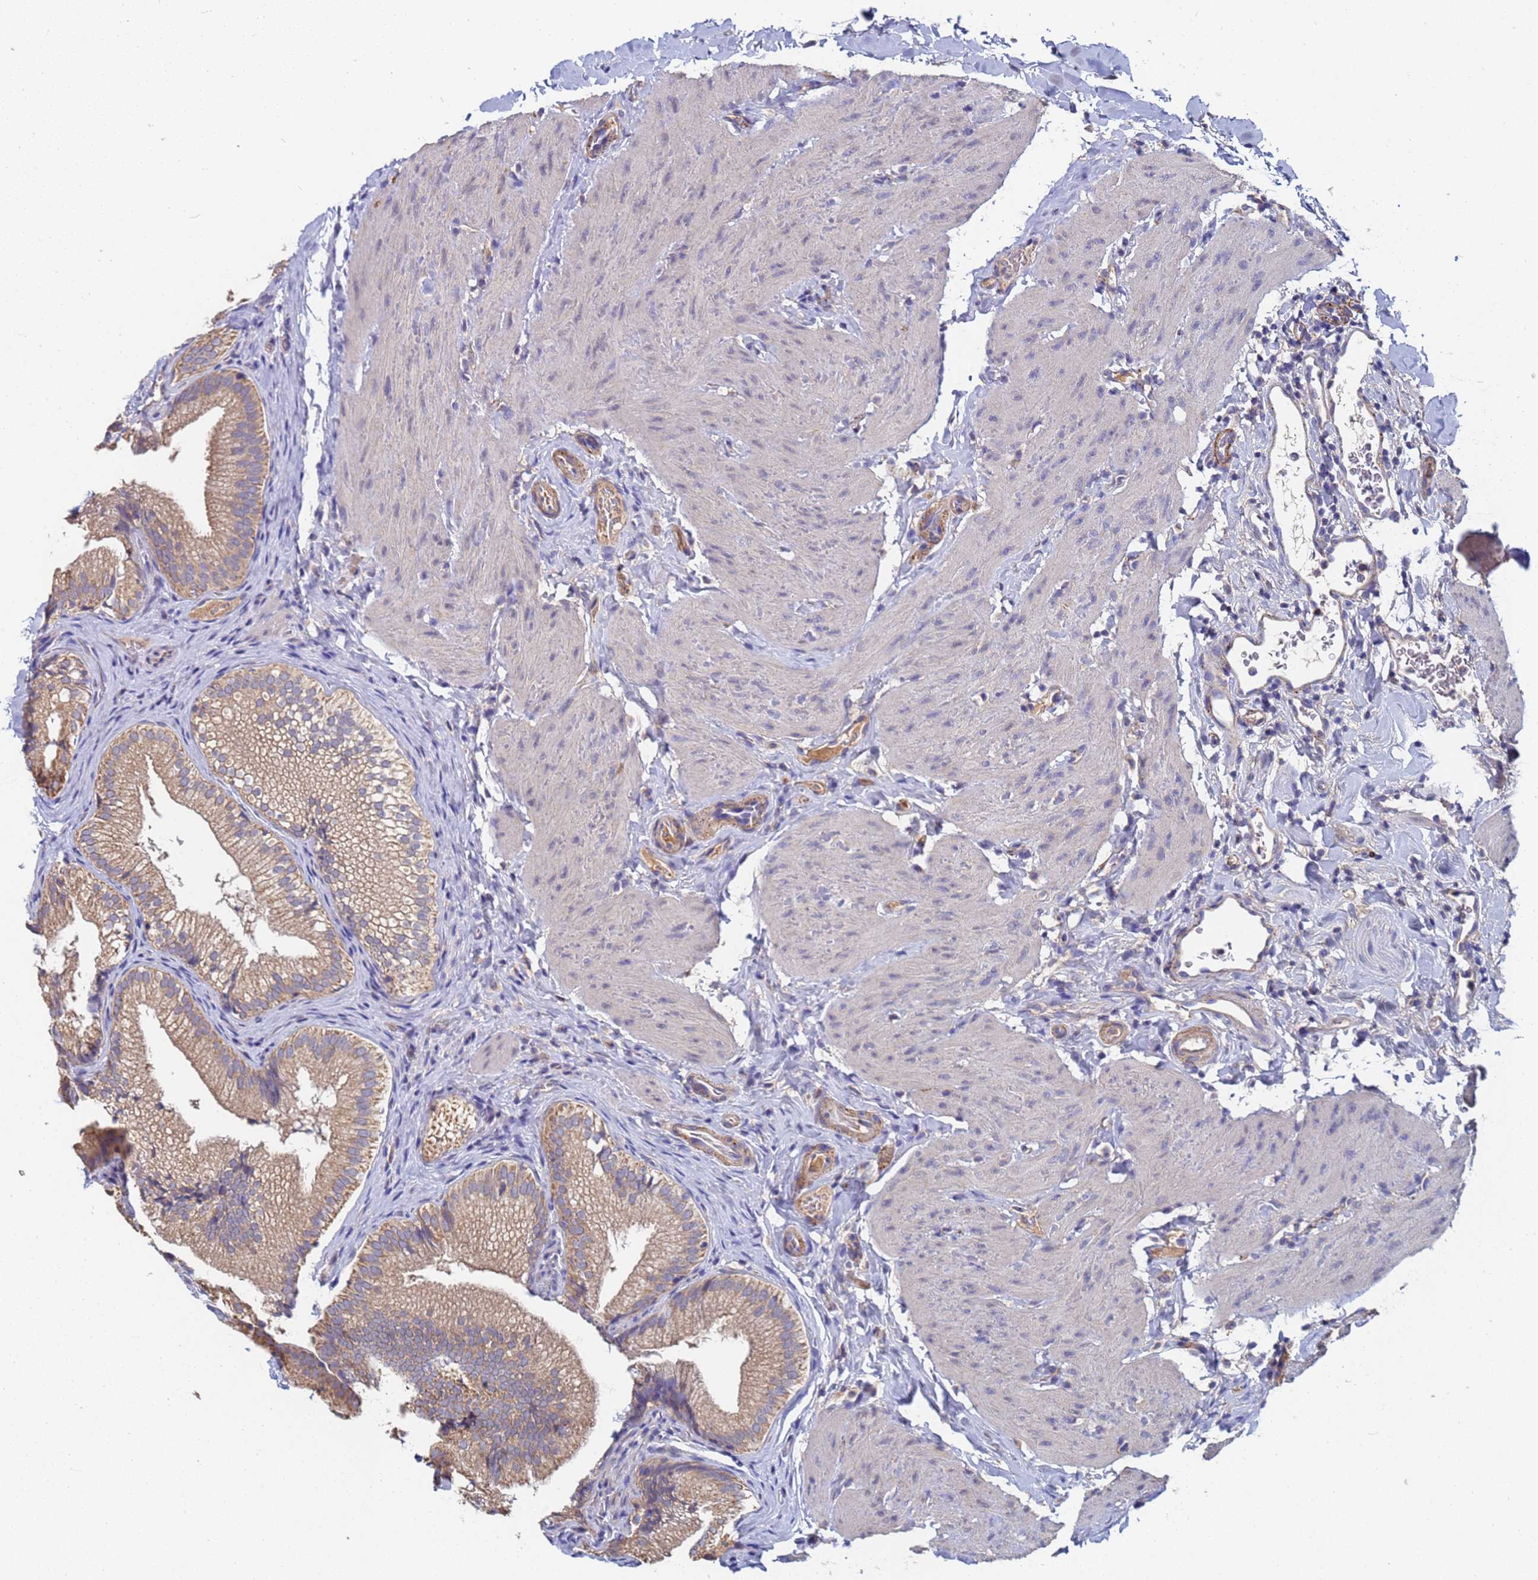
{"staining": {"intensity": "moderate", "quantity": "25%-75%", "location": "cytoplasmic/membranous"}, "tissue": "gallbladder", "cell_type": "Glandular cells", "image_type": "normal", "snomed": [{"axis": "morphology", "description": "Normal tissue, NOS"}, {"axis": "topography", "description": "Gallbladder"}], "caption": "Moderate cytoplasmic/membranous positivity for a protein is seen in approximately 25%-75% of glandular cells of normal gallbladder using immunohistochemistry (IHC).", "gene": "C5orf34", "patient": {"sex": "female", "age": 30}}